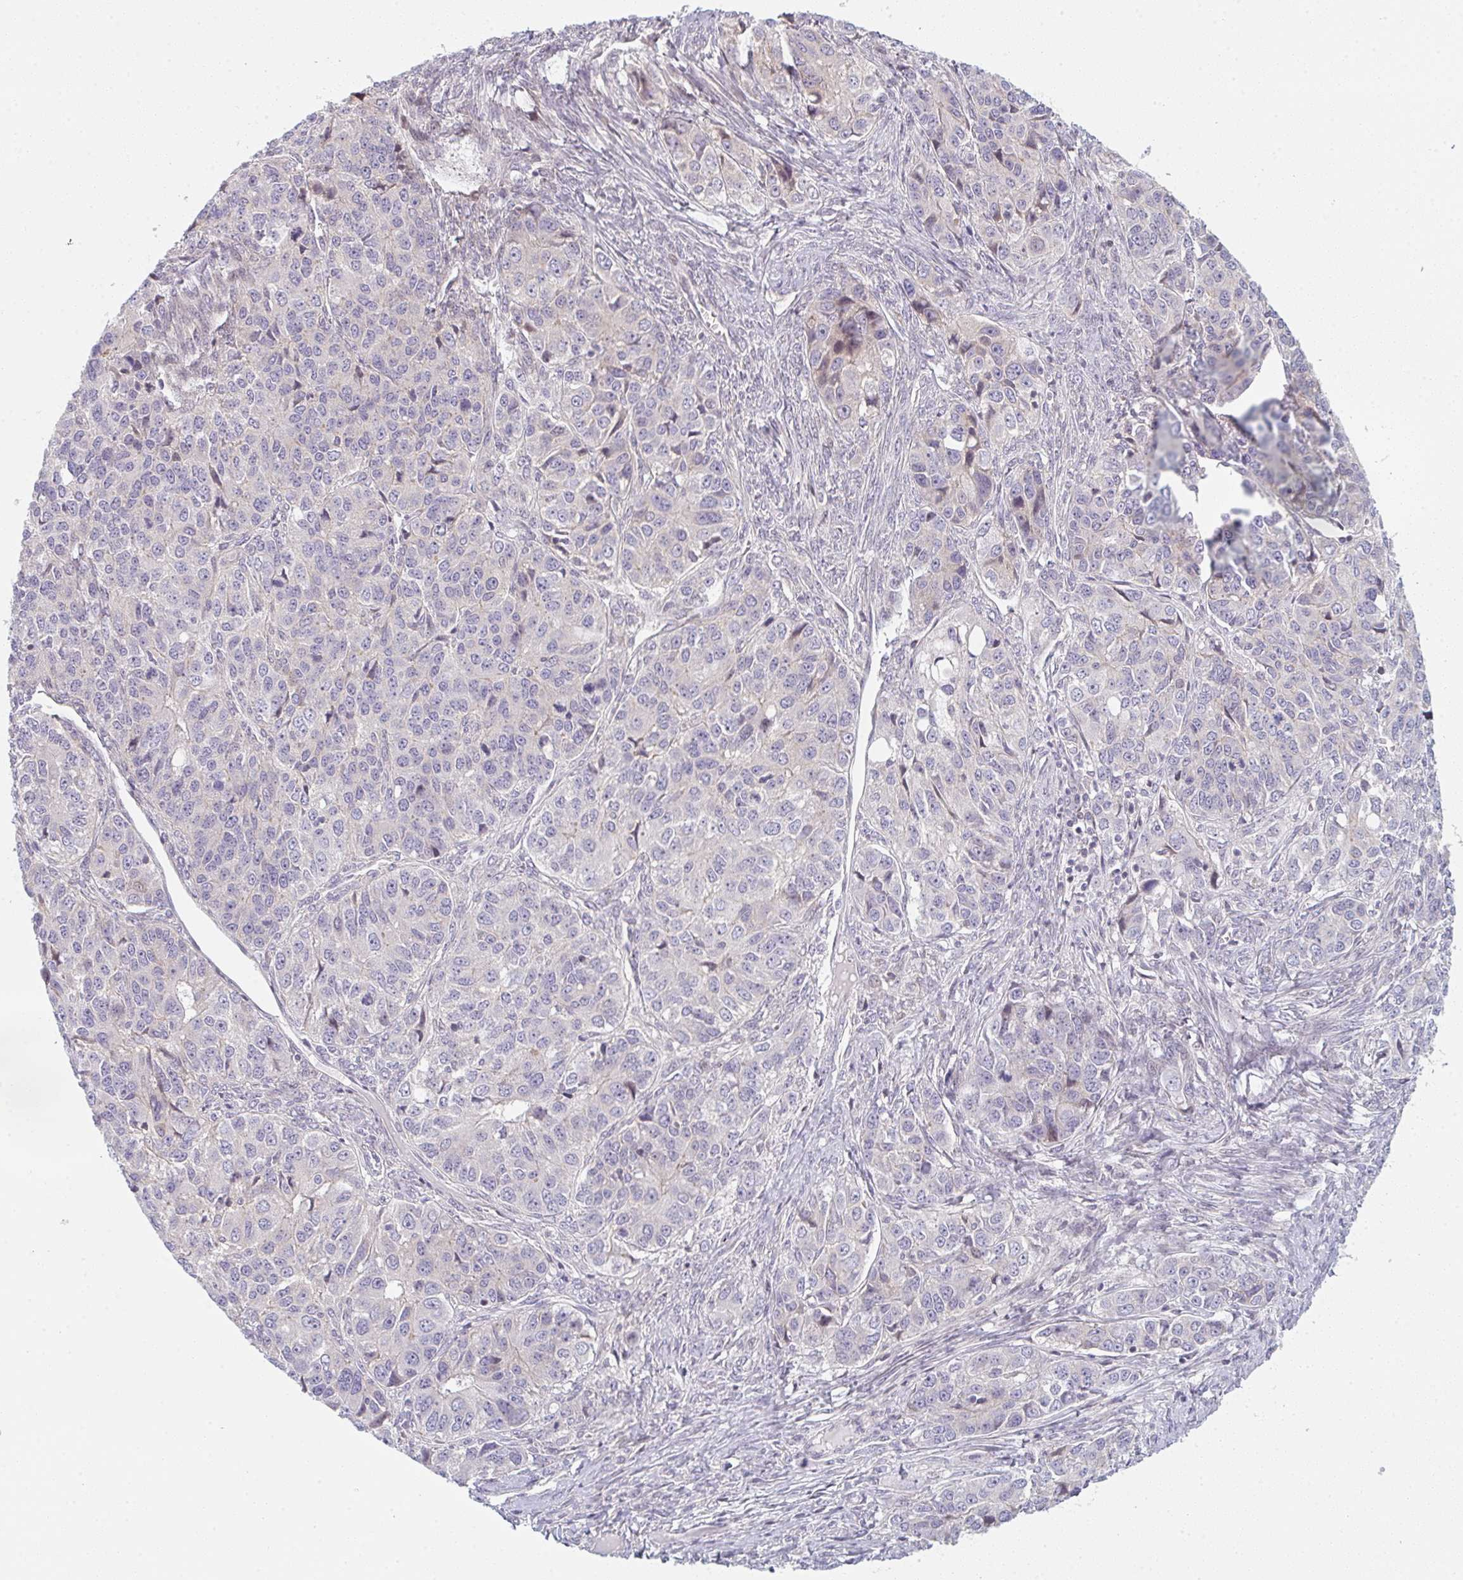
{"staining": {"intensity": "negative", "quantity": "none", "location": "none"}, "tissue": "ovarian cancer", "cell_type": "Tumor cells", "image_type": "cancer", "snomed": [{"axis": "morphology", "description": "Carcinoma, endometroid"}, {"axis": "topography", "description": "Ovary"}], "caption": "Micrograph shows no significant protein positivity in tumor cells of endometroid carcinoma (ovarian).", "gene": "TMEM237", "patient": {"sex": "female", "age": 51}}